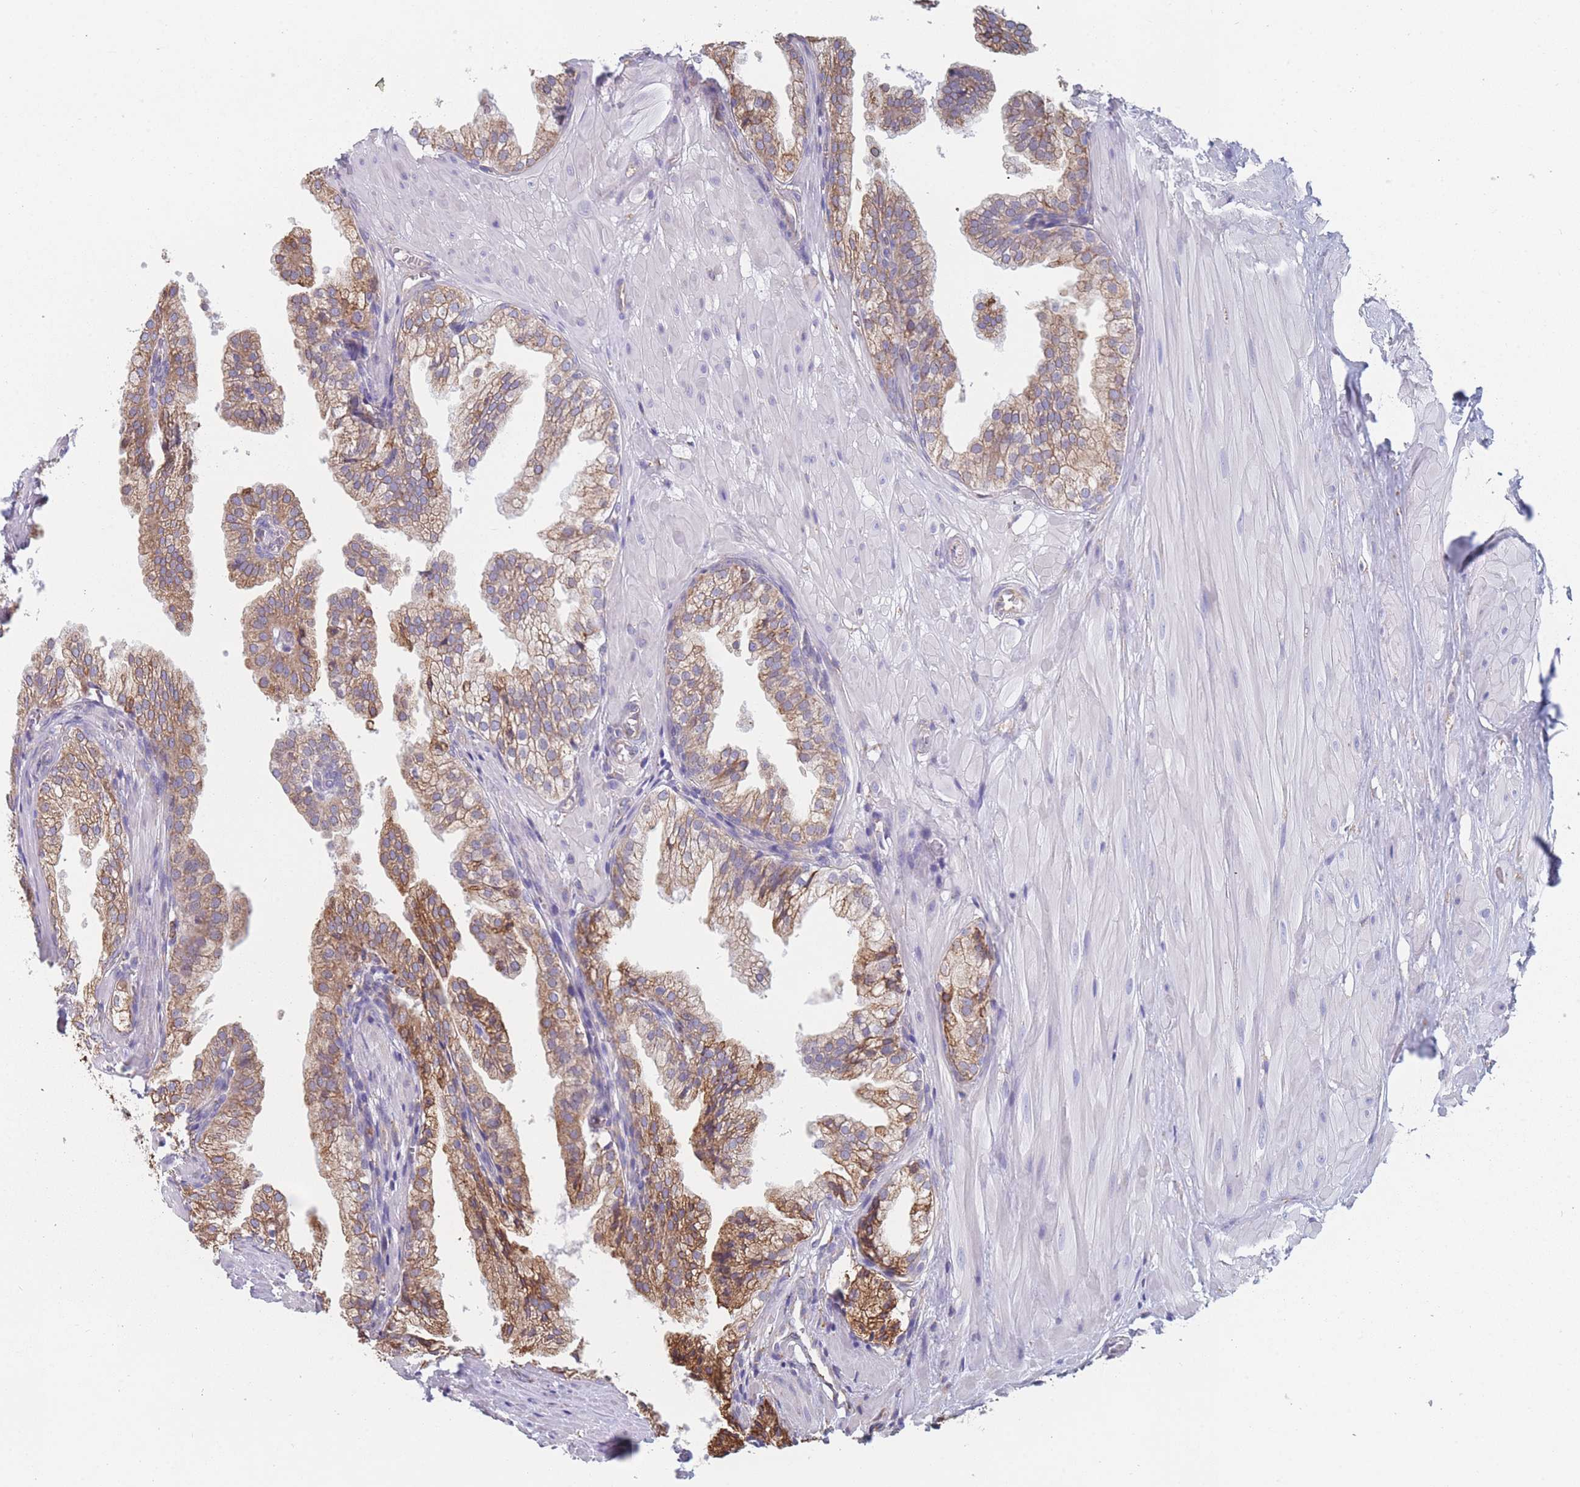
{"staining": {"intensity": "moderate", "quantity": ">75%", "location": "cytoplasmic/membranous"}, "tissue": "prostate", "cell_type": "Glandular cells", "image_type": "normal", "snomed": [{"axis": "morphology", "description": "Normal tissue, NOS"}, {"axis": "topography", "description": "Prostate"}, {"axis": "topography", "description": "Peripheral nerve tissue"}], "caption": "Prostate stained with a brown dye exhibits moderate cytoplasmic/membranous positive positivity in approximately >75% of glandular cells.", "gene": "OR7C2", "patient": {"sex": "male", "age": 55}}